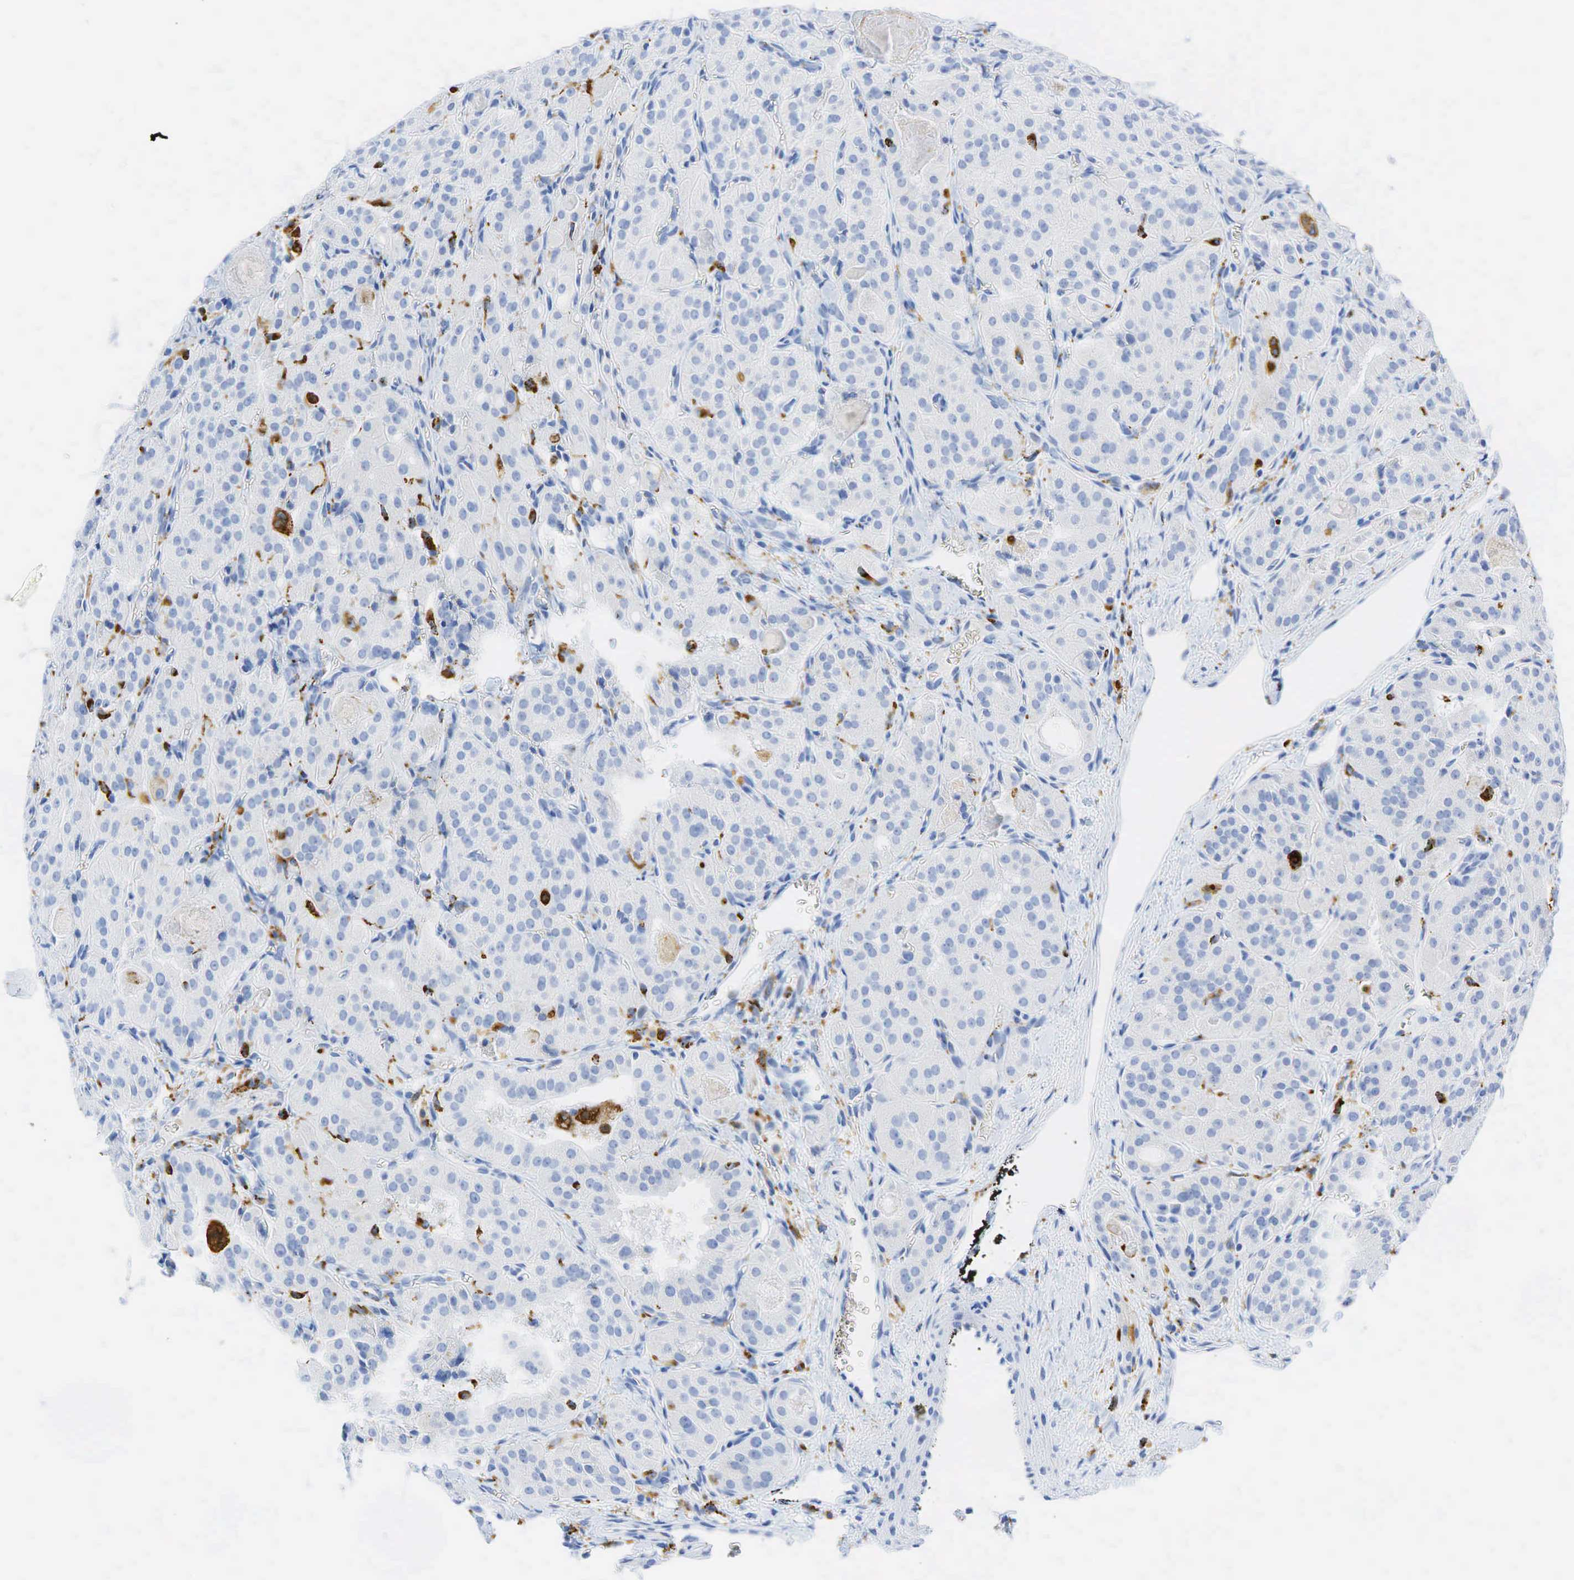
{"staining": {"intensity": "negative", "quantity": "none", "location": "none"}, "tissue": "thyroid cancer", "cell_type": "Tumor cells", "image_type": "cancer", "snomed": [{"axis": "morphology", "description": "Carcinoma, NOS"}, {"axis": "topography", "description": "Thyroid gland"}], "caption": "The immunohistochemistry photomicrograph has no significant expression in tumor cells of thyroid cancer tissue. (DAB (3,3'-diaminobenzidine) immunohistochemistry visualized using brightfield microscopy, high magnification).", "gene": "CD68", "patient": {"sex": "male", "age": 76}}